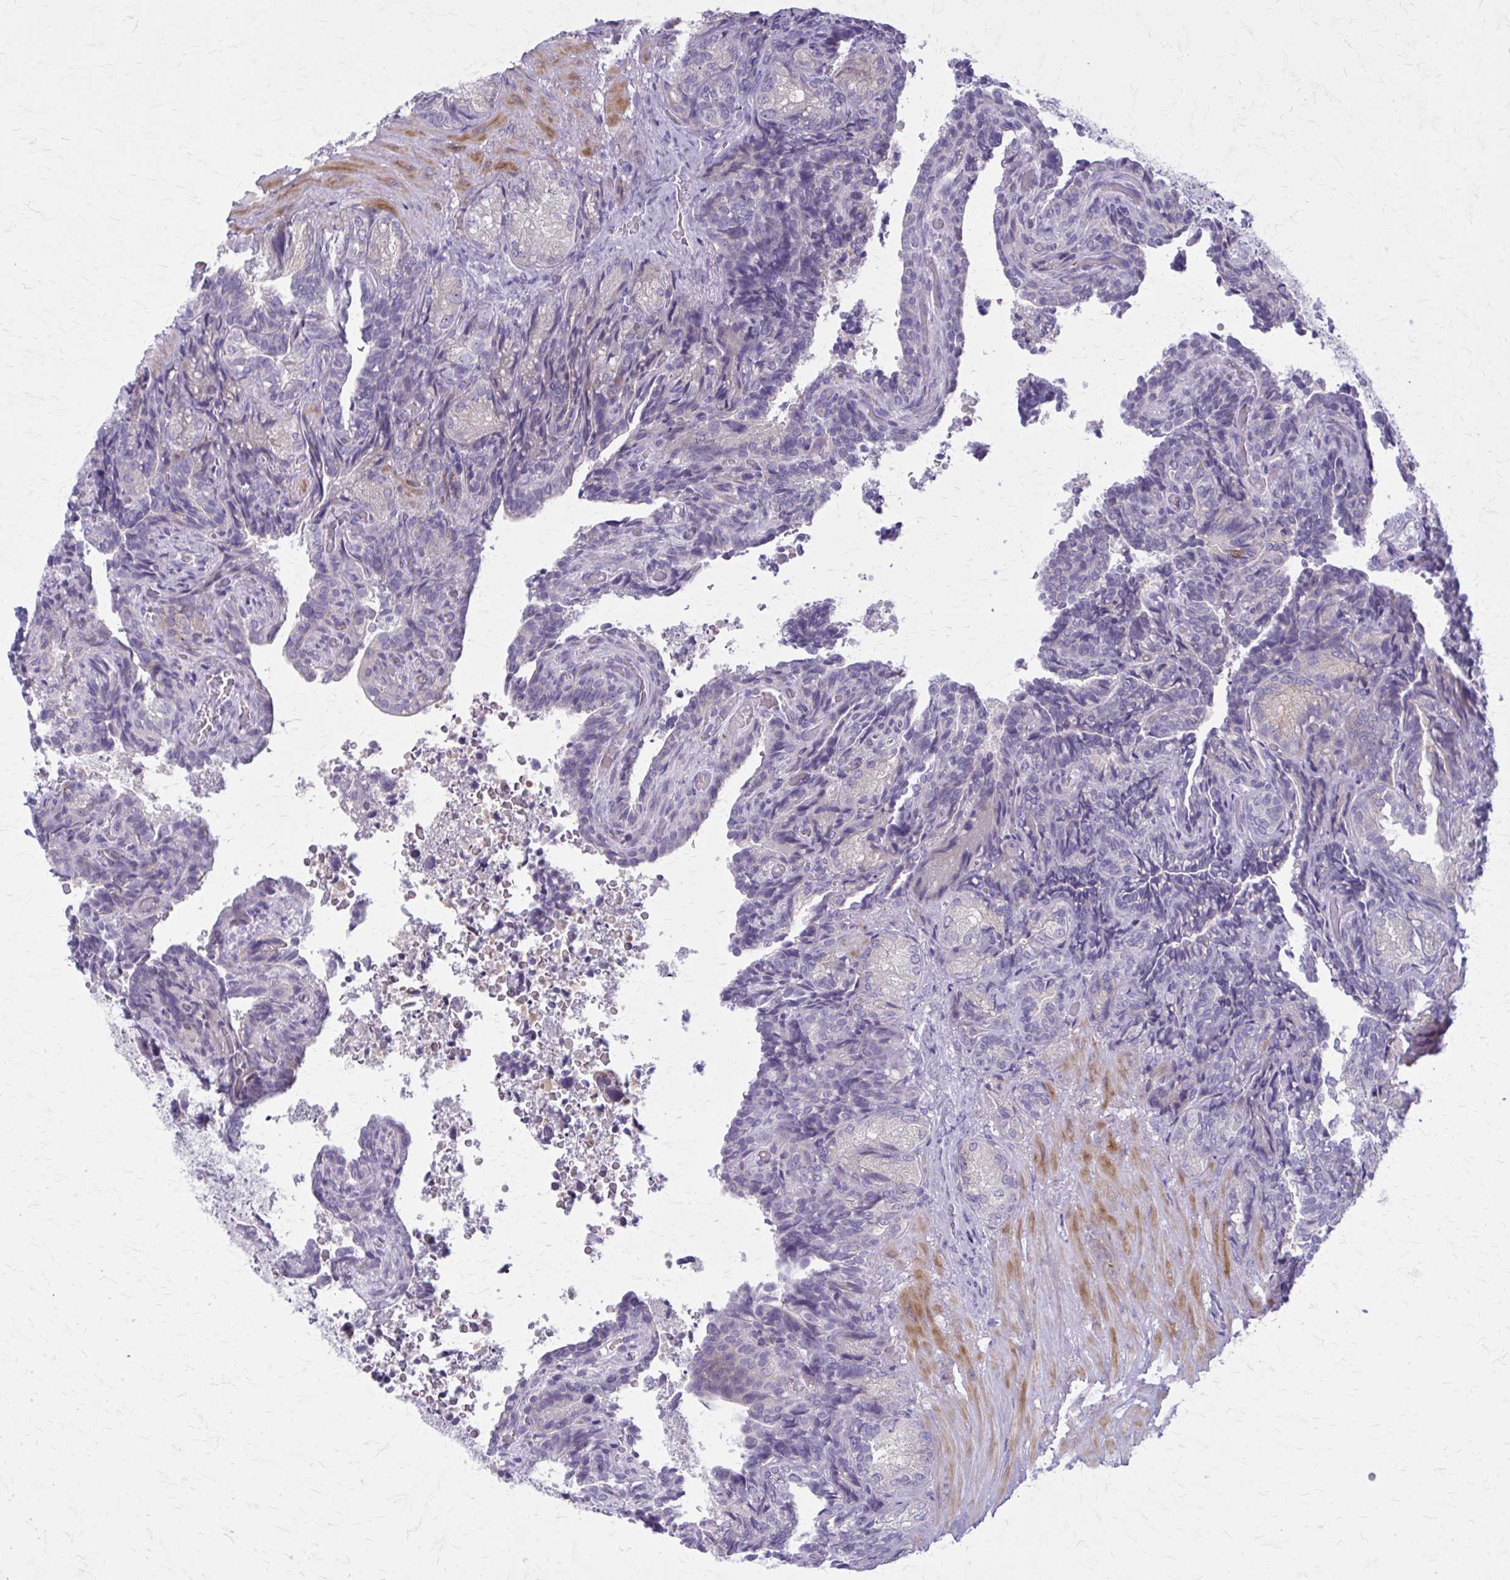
{"staining": {"intensity": "weak", "quantity": "<25%", "location": "cytoplasmic/membranous"}, "tissue": "seminal vesicle", "cell_type": "Glandular cells", "image_type": "normal", "snomed": [{"axis": "morphology", "description": "Normal tissue, NOS"}, {"axis": "topography", "description": "Seminal veicle"}], "caption": "Human seminal vesicle stained for a protein using immunohistochemistry shows no staining in glandular cells.", "gene": "PITPNM1", "patient": {"sex": "male", "age": 68}}